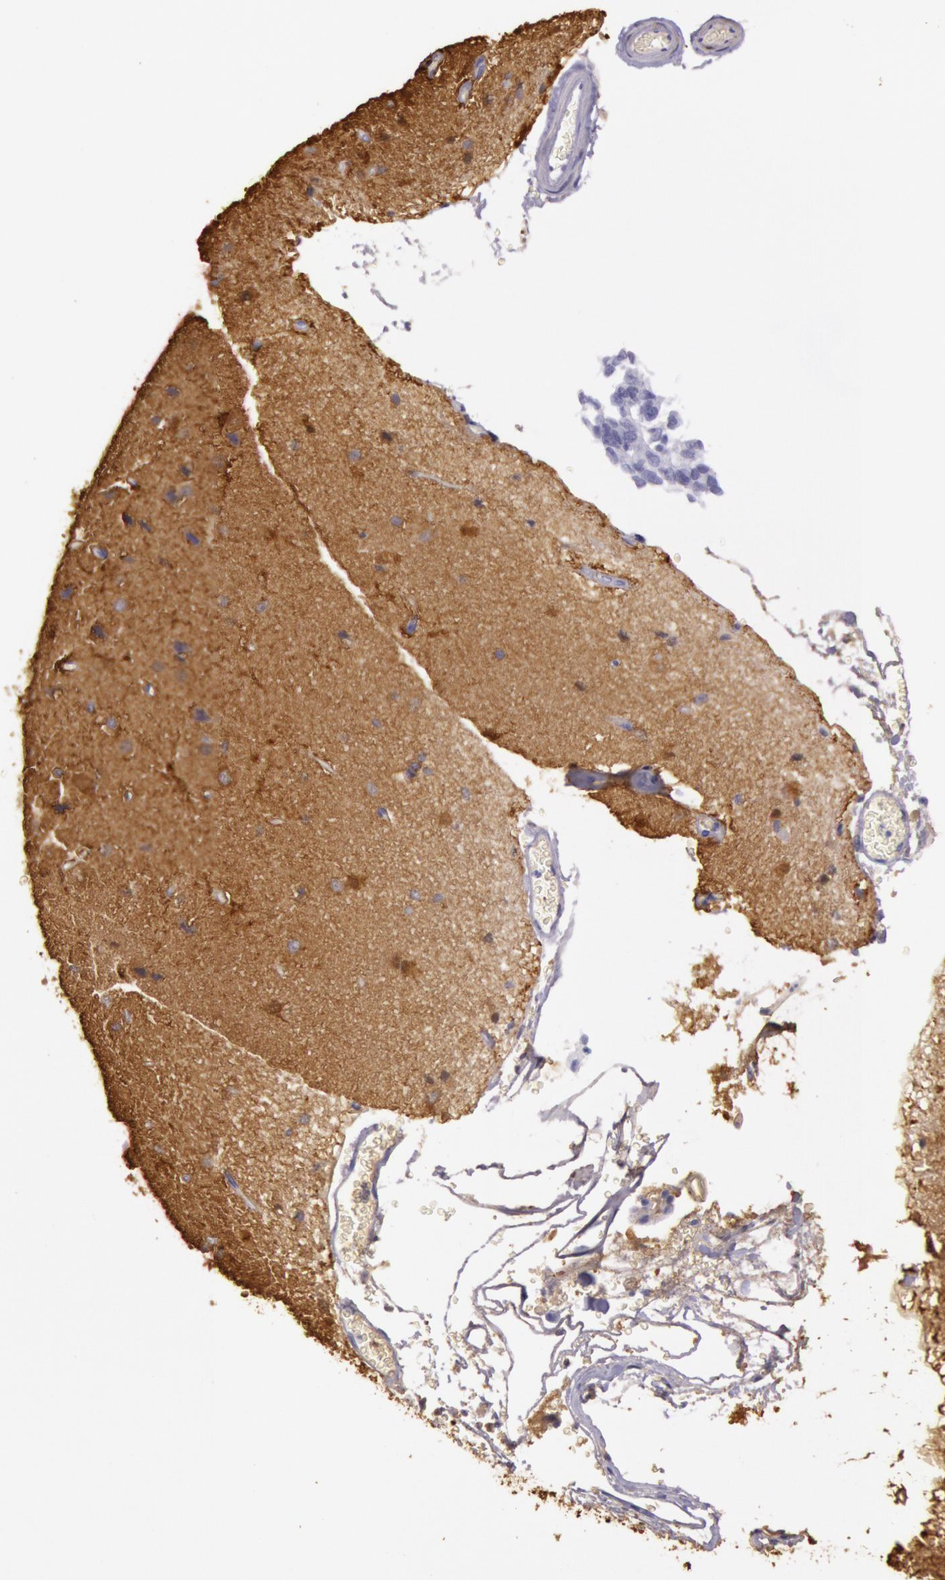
{"staining": {"intensity": "moderate", "quantity": ">75%", "location": "cytoplasmic/membranous"}, "tissue": "cerebral cortex", "cell_type": "Endothelial cells", "image_type": "normal", "snomed": [{"axis": "morphology", "description": "Normal tissue, NOS"}, {"axis": "morphology", "description": "Glioma, malignant, High grade"}, {"axis": "topography", "description": "Cerebral cortex"}], "caption": "IHC micrograph of benign cerebral cortex stained for a protein (brown), which exhibits medium levels of moderate cytoplasmic/membranous positivity in about >75% of endothelial cells.", "gene": "CKB", "patient": {"sex": "male", "age": 77}}